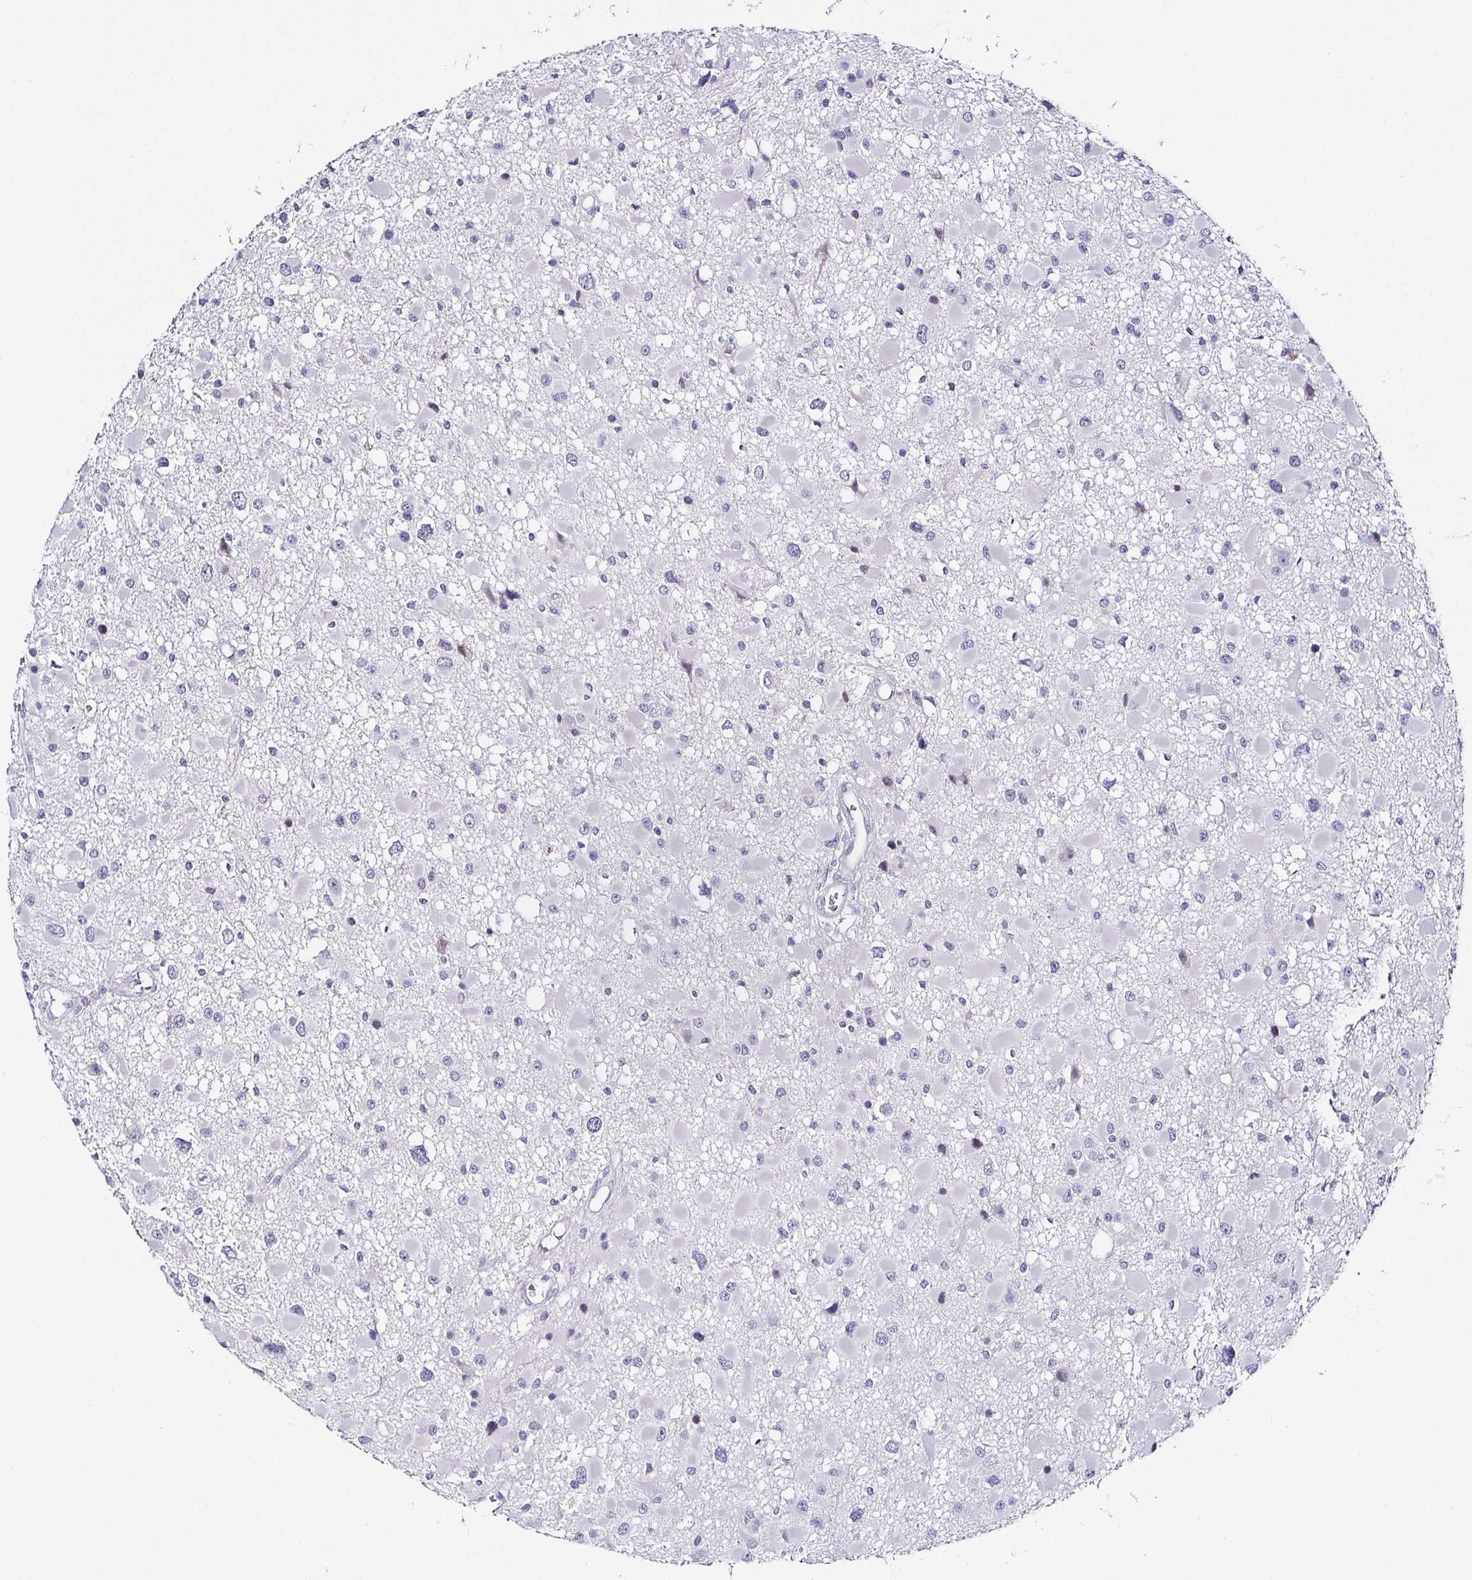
{"staining": {"intensity": "negative", "quantity": "none", "location": "none"}, "tissue": "glioma", "cell_type": "Tumor cells", "image_type": "cancer", "snomed": [{"axis": "morphology", "description": "Glioma, malignant, High grade"}, {"axis": "topography", "description": "Brain"}], "caption": "This is an immunohistochemistry image of high-grade glioma (malignant). There is no positivity in tumor cells.", "gene": "FAM162B", "patient": {"sex": "male", "age": 54}}